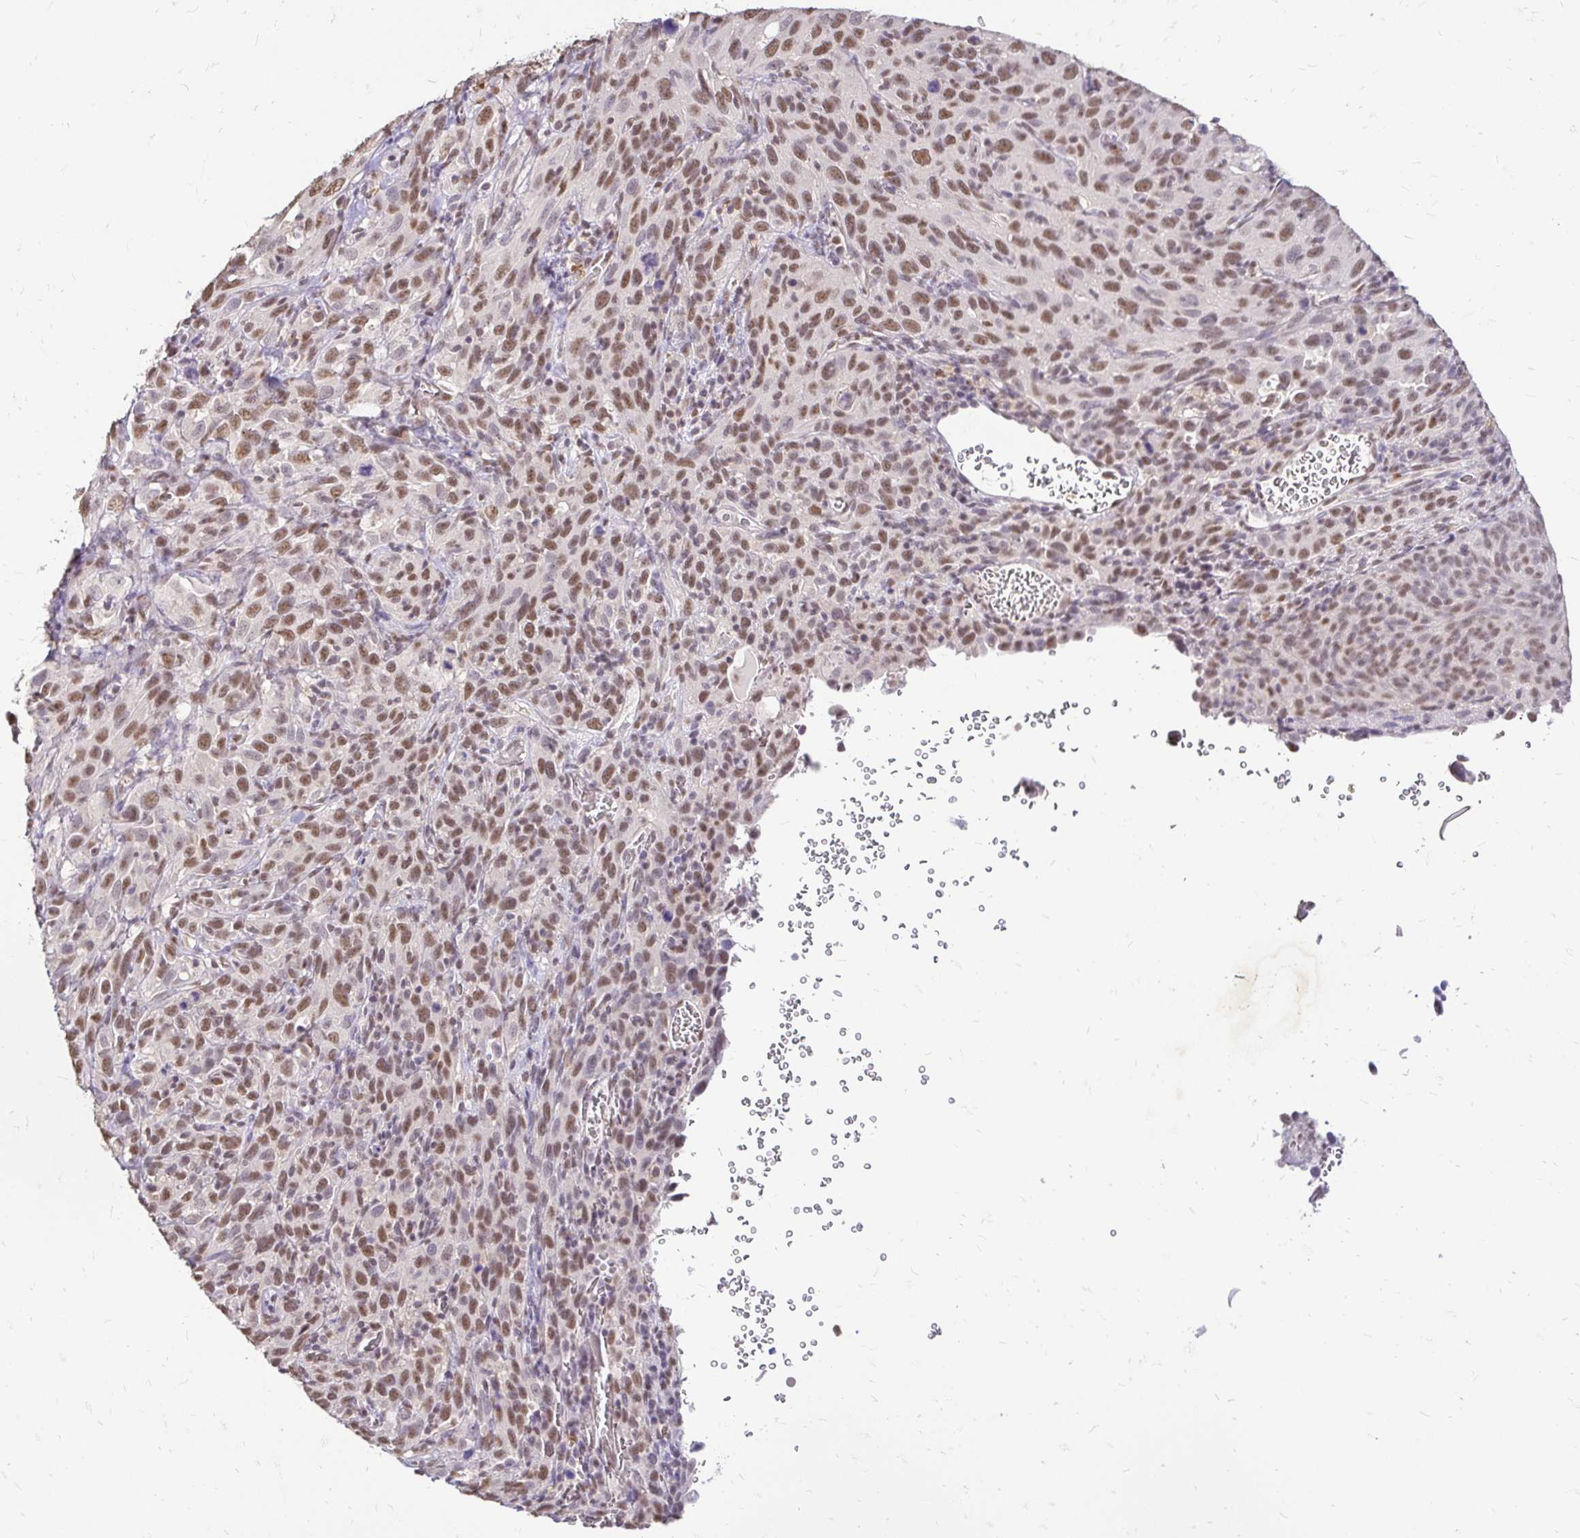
{"staining": {"intensity": "moderate", "quantity": ">75%", "location": "nuclear"}, "tissue": "cervical cancer", "cell_type": "Tumor cells", "image_type": "cancer", "snomed": [{"axis": "morphology", "description": "Normal tissue, NOS"}, {"axis": "morphology", "description": "Squamous cell carcinoma, NOS"}, {"axis": "topography", "description": "Cervix"}], "caption": "Immunohistochemistry (IHC) of squamous cell carcinoma (cervical) demonstrates medium levels of moderate nuclear staining in about >75% of tumor cells.", "gene": "RIMS4", "patient": {"sex": "female", "age": 51}}